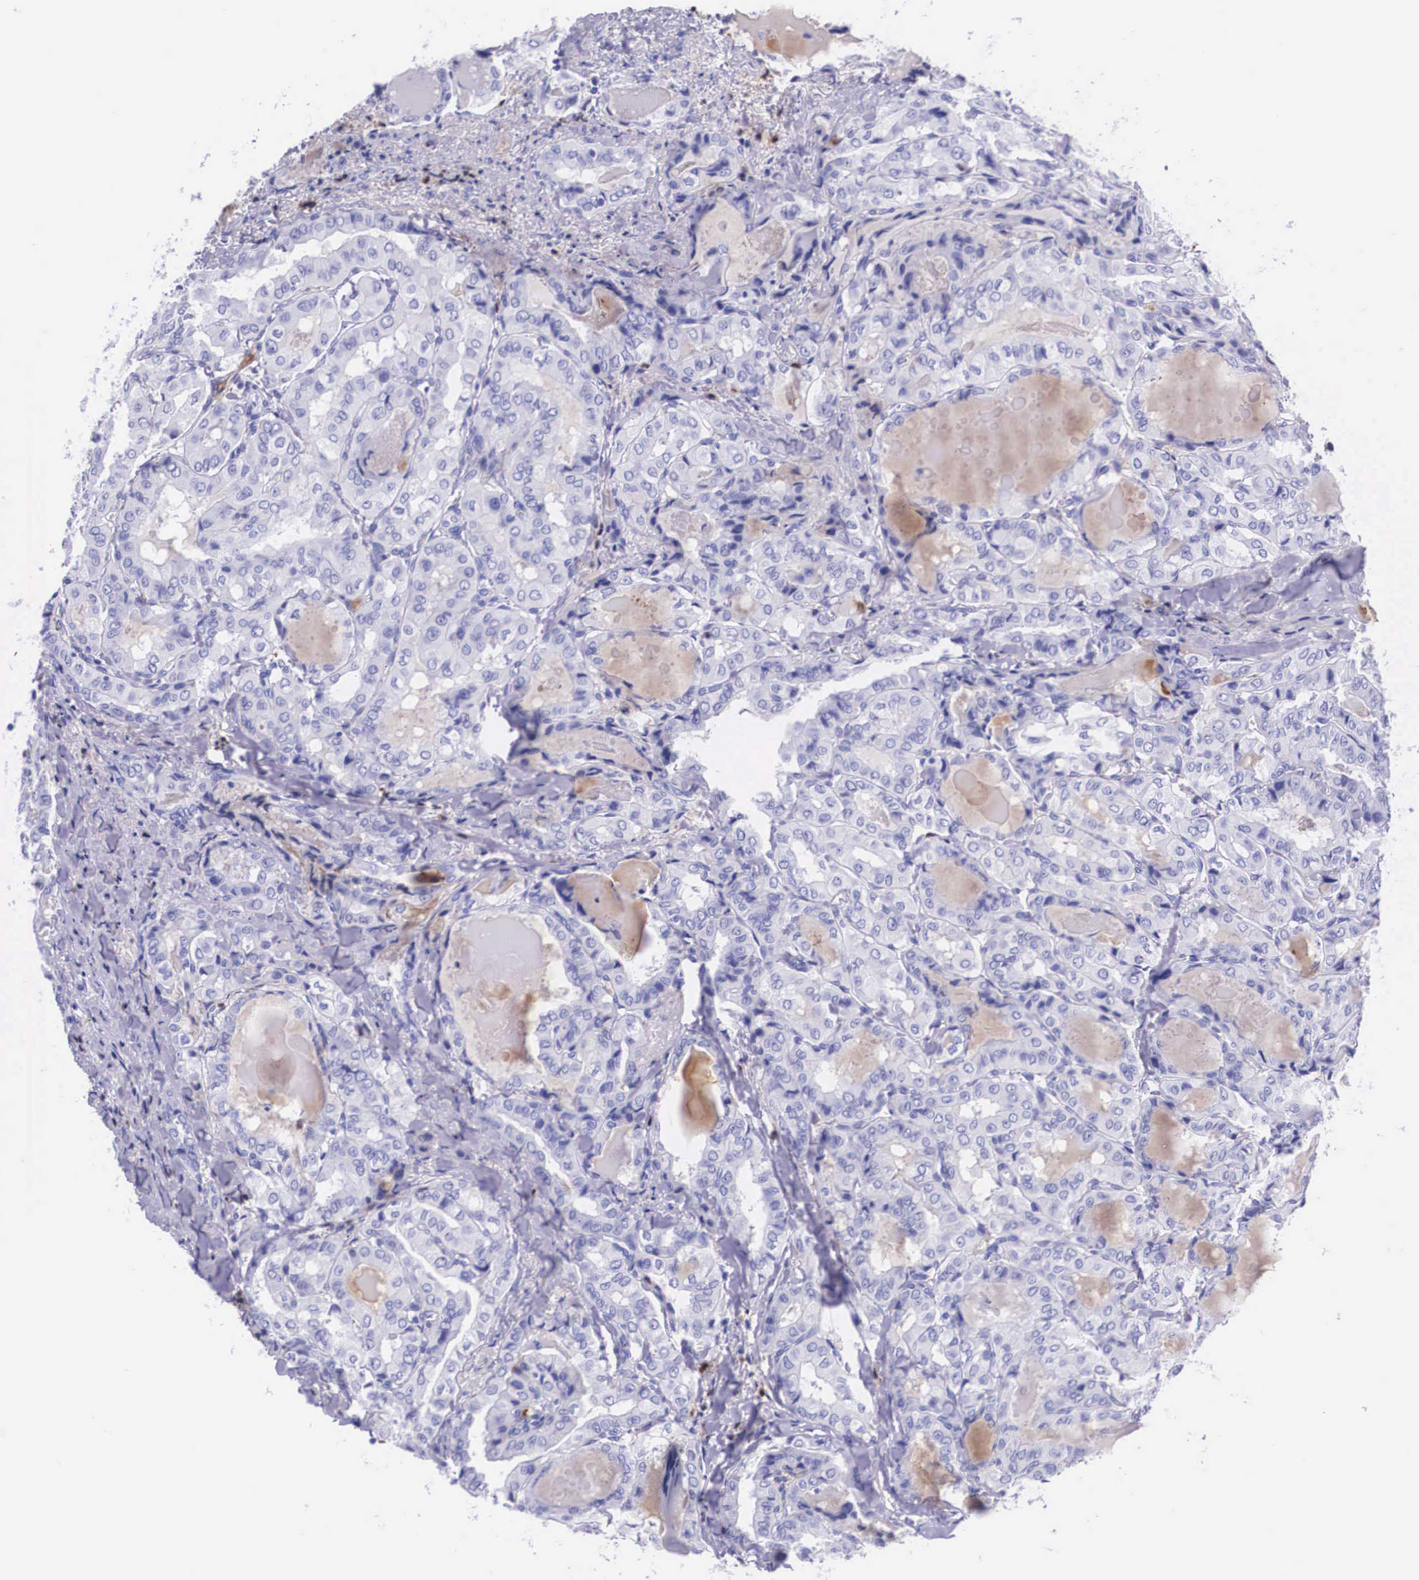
{"staining": {"intensity": "negative", "quantity": "none", "location": "none"}, "tissue": "thyroid cancer", "cell_type": "Tumor cells", "image_type": "cancer", "snomed": [{"axis": "morphology", "description": "Papillary adenocarcinoma, NOS"}, {"axis": "topography", "description": "Thyroid gland"}], "caption": "High magnification brightfield microscopy of papillary adenocarcinoma (thyroid) stained with DAB (3,3'-diaminobenzidine) (brown) and counterstained with hematoxylin (blue): tumor cells show no significant staining. (Brightfield microscopy of DAB (3,3'-diaminobenzidine) immunohistochemistry at high magnification).", "gene": "PLG", "patient": {"sex": "female", "age": 71}}